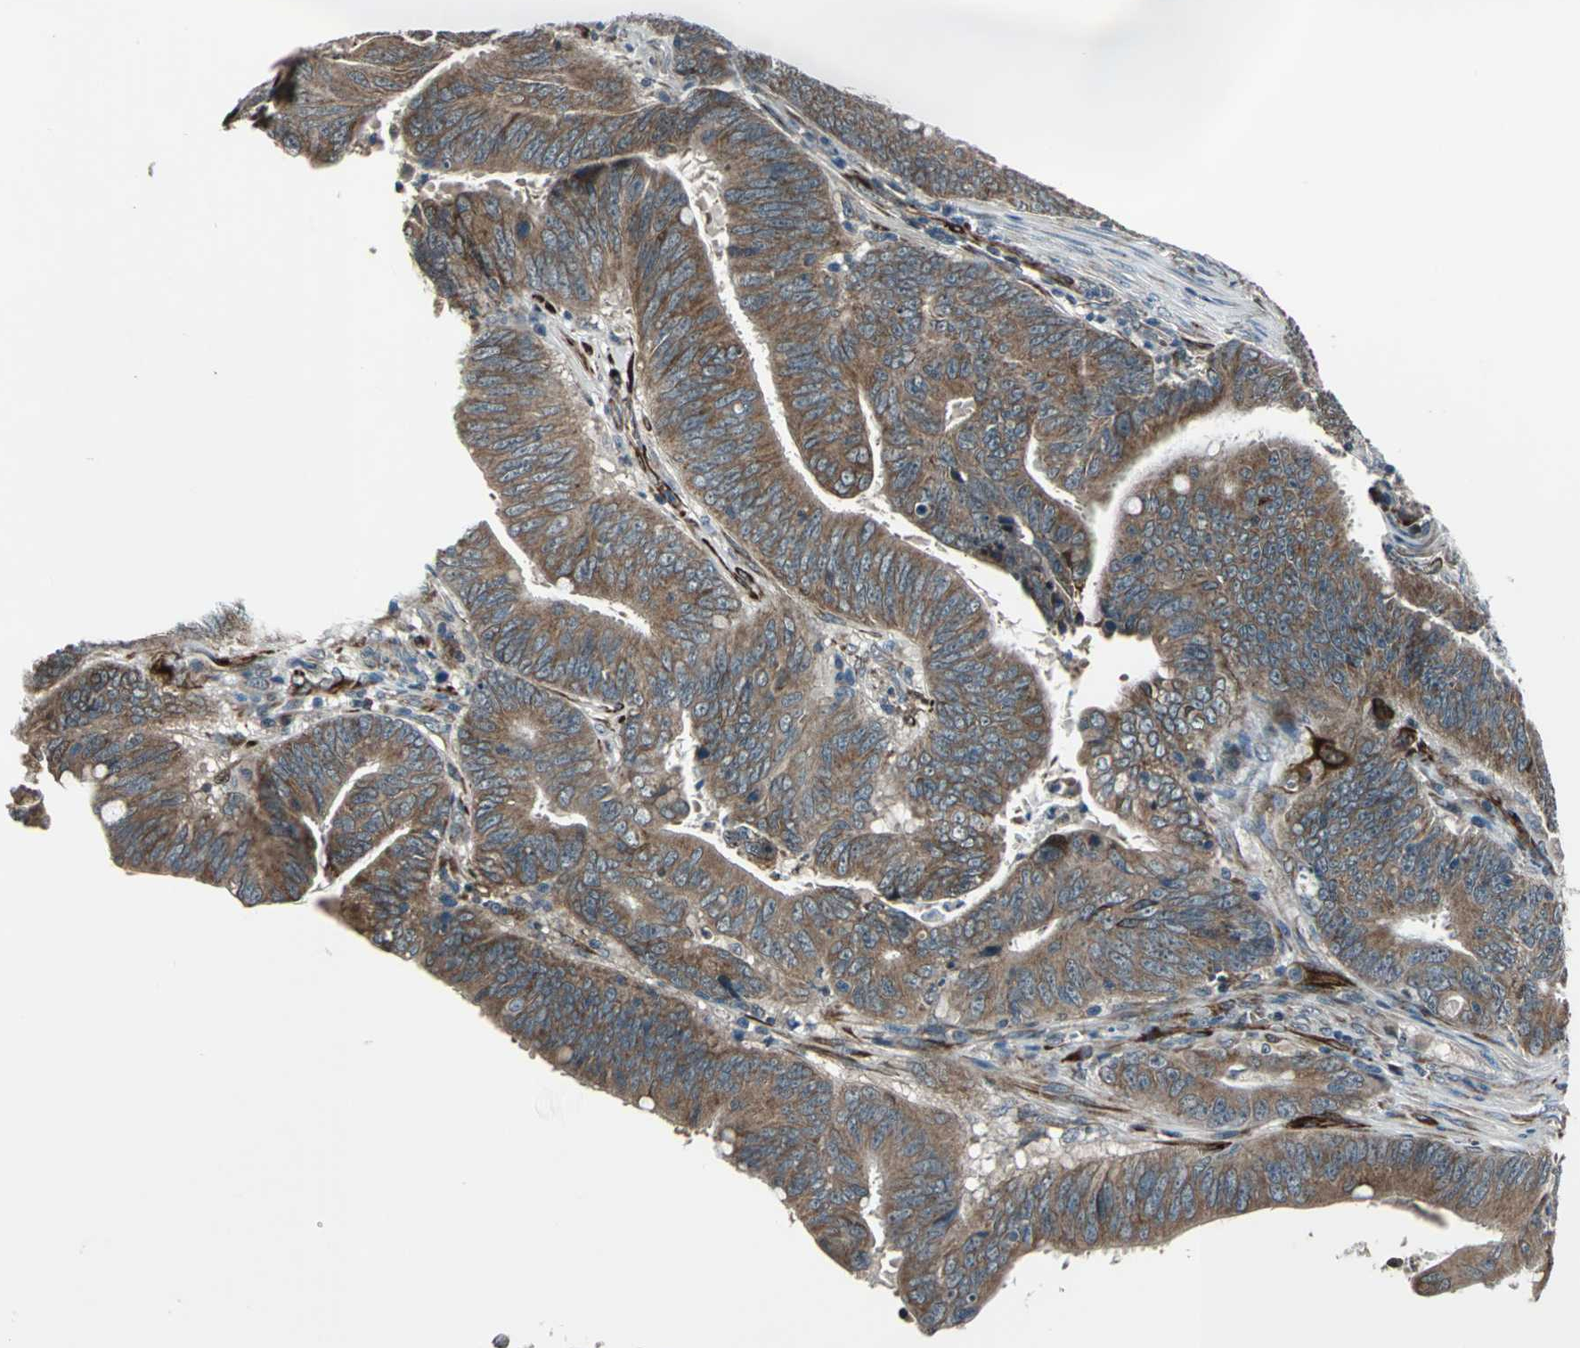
{"staining": {"intensity": "strong", "quantity": ">75%", "location": "cytoplasmic/membranous"}, "tissue": "colorectal cancer", "cell_type": "Tumor cells", "image_type": "cancer", "snomed": [{"axis": "morphology", "description": "Adenocarcinoma, NOS"}, {"axis": "topography", "description": "Colon"}], "caption": "Brown immunohistochemical staining in colorectal cancer (adenocarcinoma) demonstrates strong cytoplasmic/membranous expression in about >75% of tumor cells. The protein is stained brown, and the nuclei are stained in blue (DAB (3,3'-diaminobenzidine) IHC with brightfield microscopy, high magnification).", "gene": "EXD2", "patient": {"sex": "male", "age": 45}}